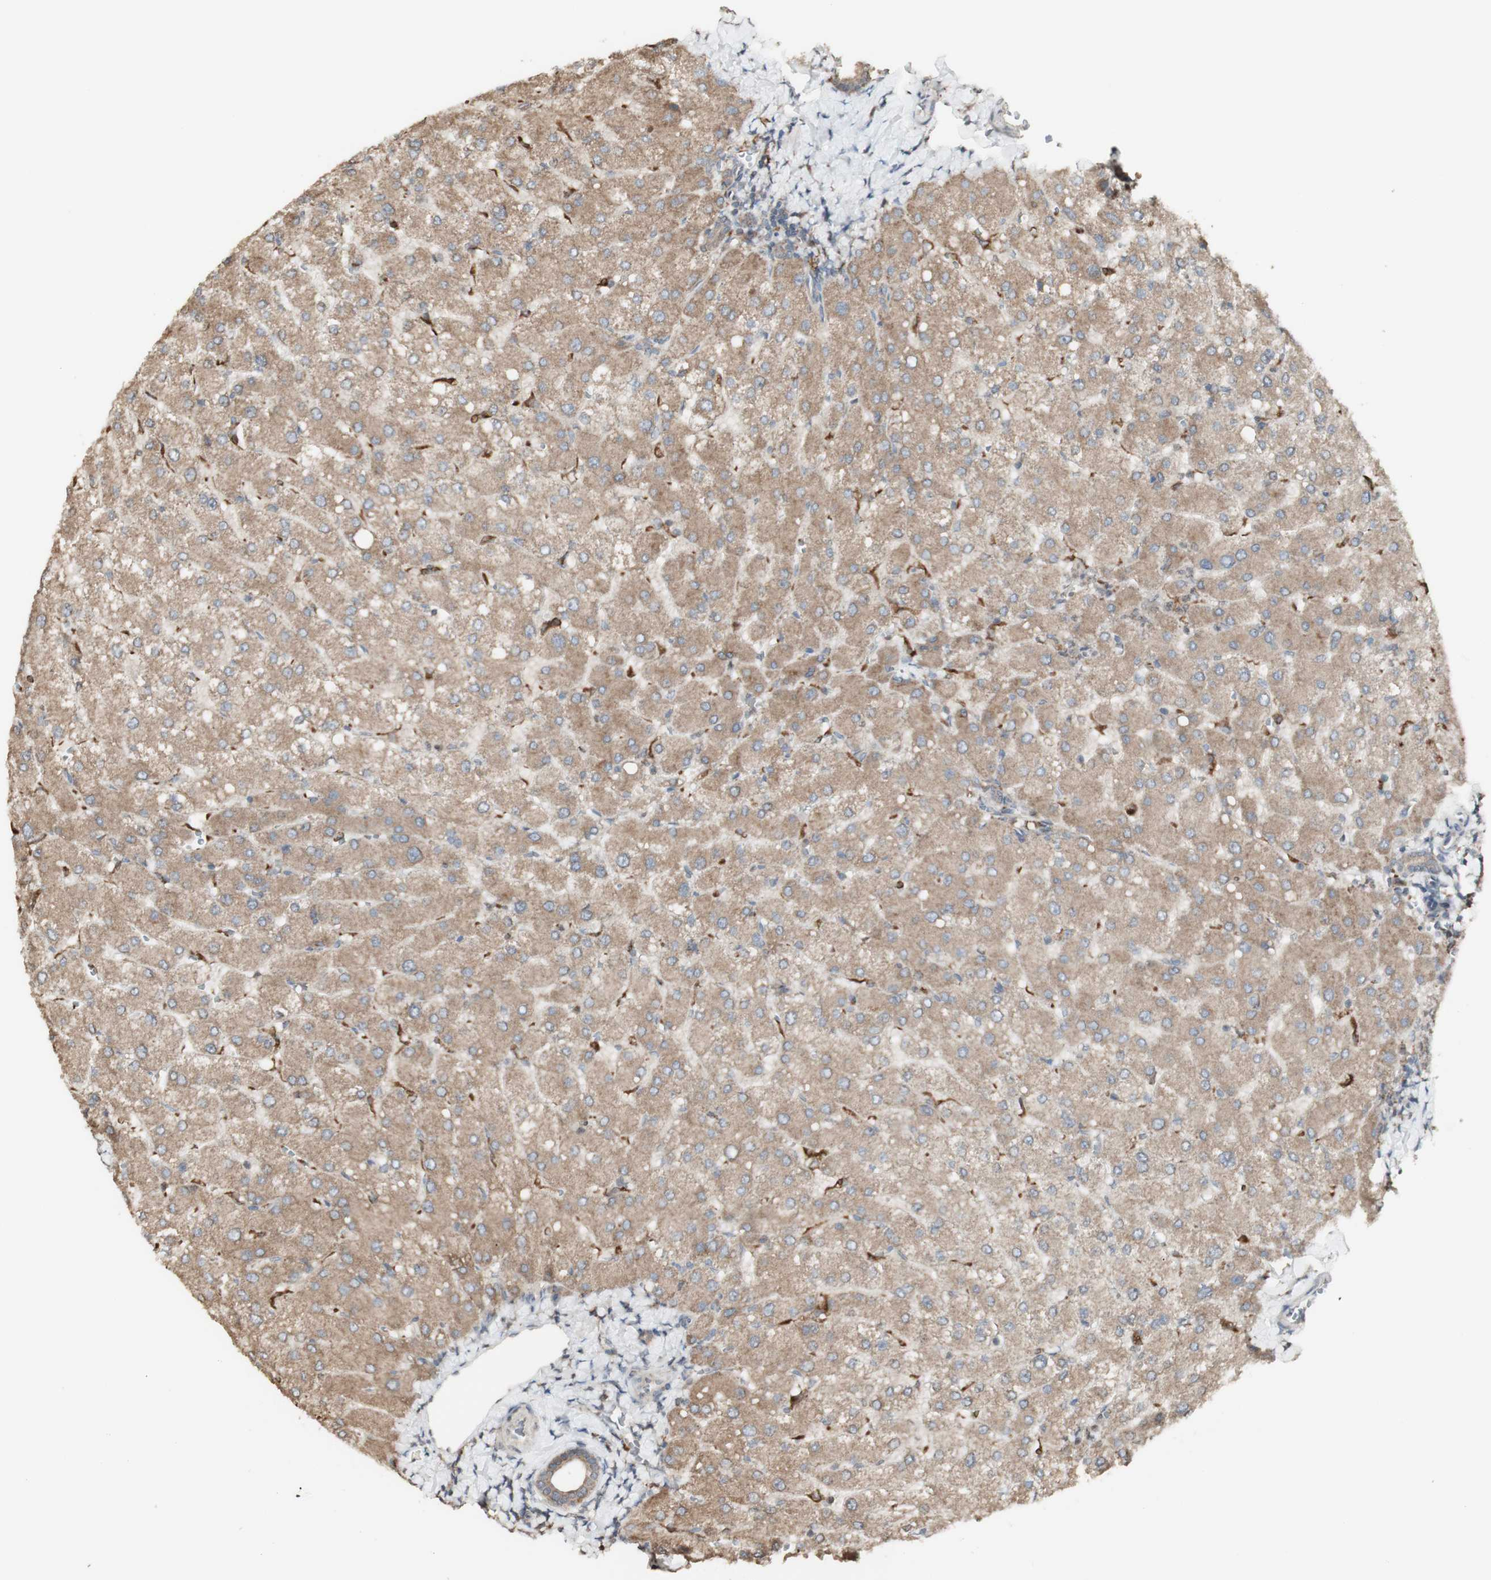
{"staining": {"intensity": "moderate", "quantity": ">75%", "location": "cytoplasmic/membranous"}, "tissue": "liver", "cell_type": "Cholangiocytes", "image_type": "normal", "snomed": [{"axis": "morphology", "description": "Normal tissue, NOS"}, {"axis": "topography", "description": "Liver"}], "caption": "Immunohistochemical staining of benign human liver demonstrates medium levels of moderate cytoplasmic/membranous positivity in approximately >75% of cholangiocytes.", "gene": "ATP6V1E1", "patient": {"sex": "male", "age": 55}}